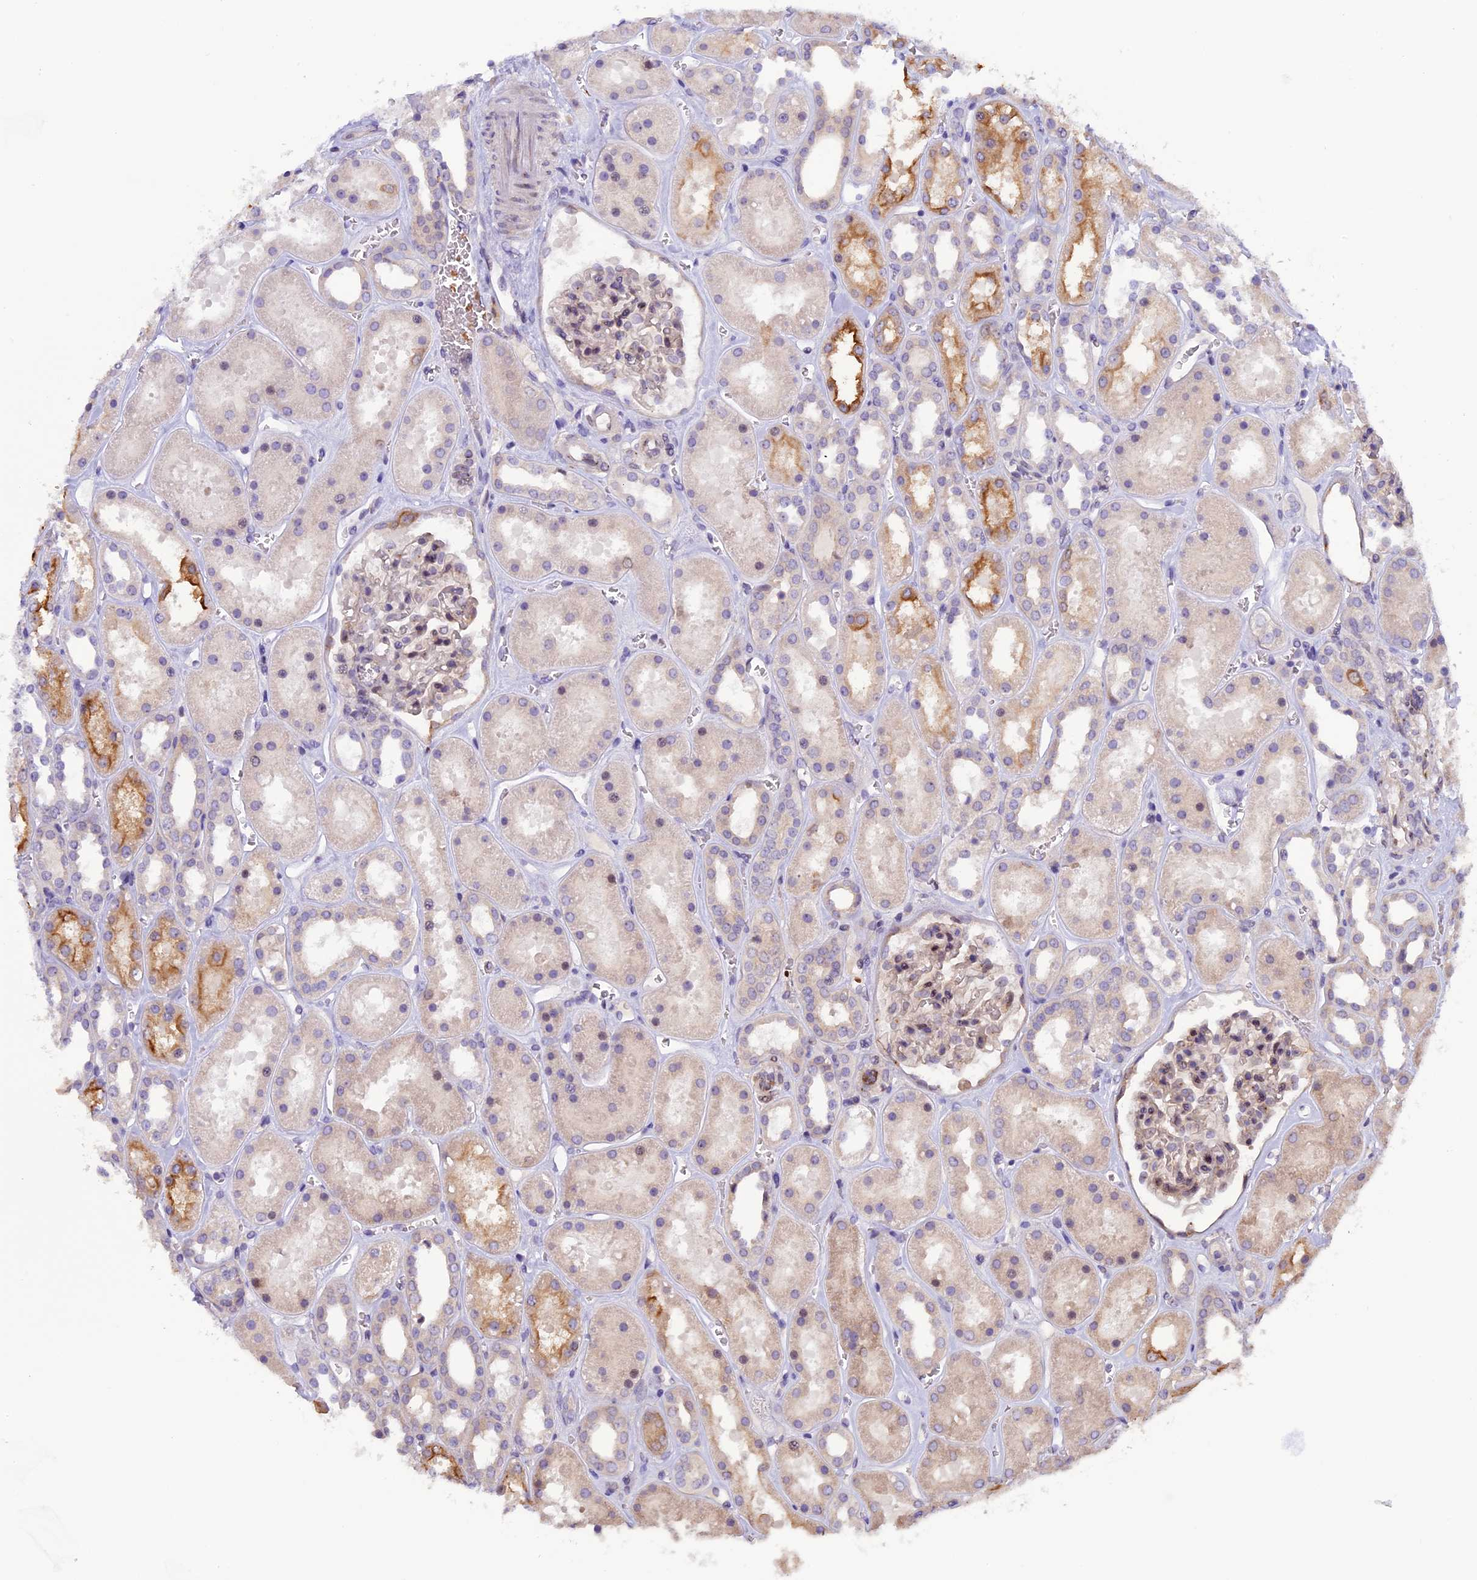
{"staining": {"intensity": "weak", "quantity": "25%-75%", "location": "cytoplasmic/membranous"}, "tissue": "kidney", "cell_type": "Cells in glomeruli", "image_type": "normal", "snomed": [{"axis": "morphology", "description": "Normal tissue, NOS"}, {"axis": "topography", "description": "Kidney"}], "caption": "High-magnification brightfield microscopy of normal kidney stained with DAB (3,3'-diaminobenzidine) (brown) and counterstained with hematoxylin (blue). cells in glomeruli exhibit weak cytoplasmic/membranous expression is identified in about25%-75% of cells.", "gene": "CCDC9B", "patient": {"sex": "female", "age": 41}}